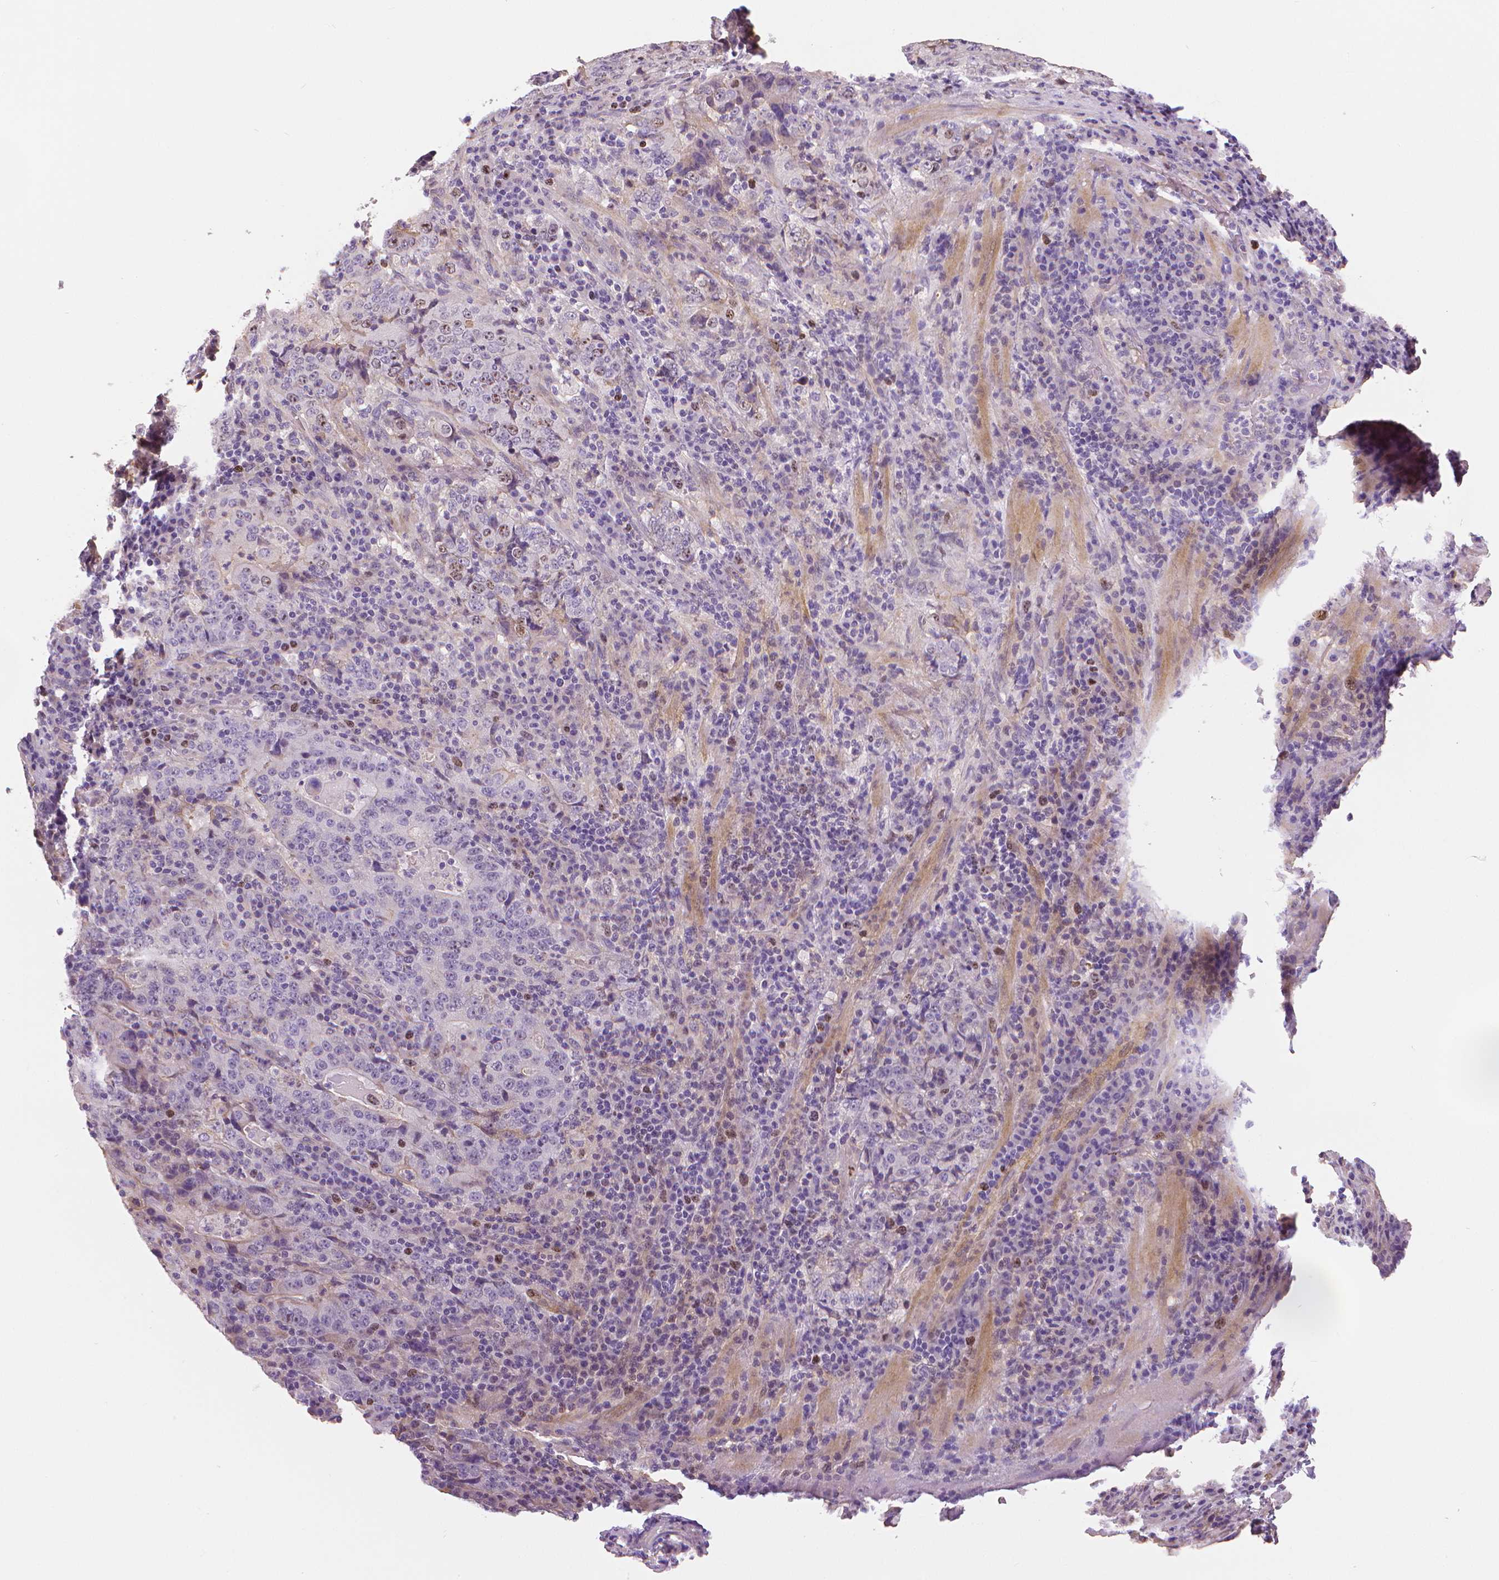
{"staining": {"intensity": "negative", "quantity": "none", "location": "none"}, "tissue": "stomach cancer", "cell_type": "Tumor cells", "image_type": "cancer", "snomed": [{"axis": "morphology", "description": "Normal tissue, NOS"}, {"axis": "morphology", "description": "Adenocarcinoma, NOS"}, {"axis": "topography", "description": "Stomach, upper"}, {"axis": "topography", "description": "Stomach"}], "caption": "Tumor cells show no significant protein staining in stomach adenocarcinoma.", "gene": "MKI67", "patient": {"sex": "male", "age": 59}}